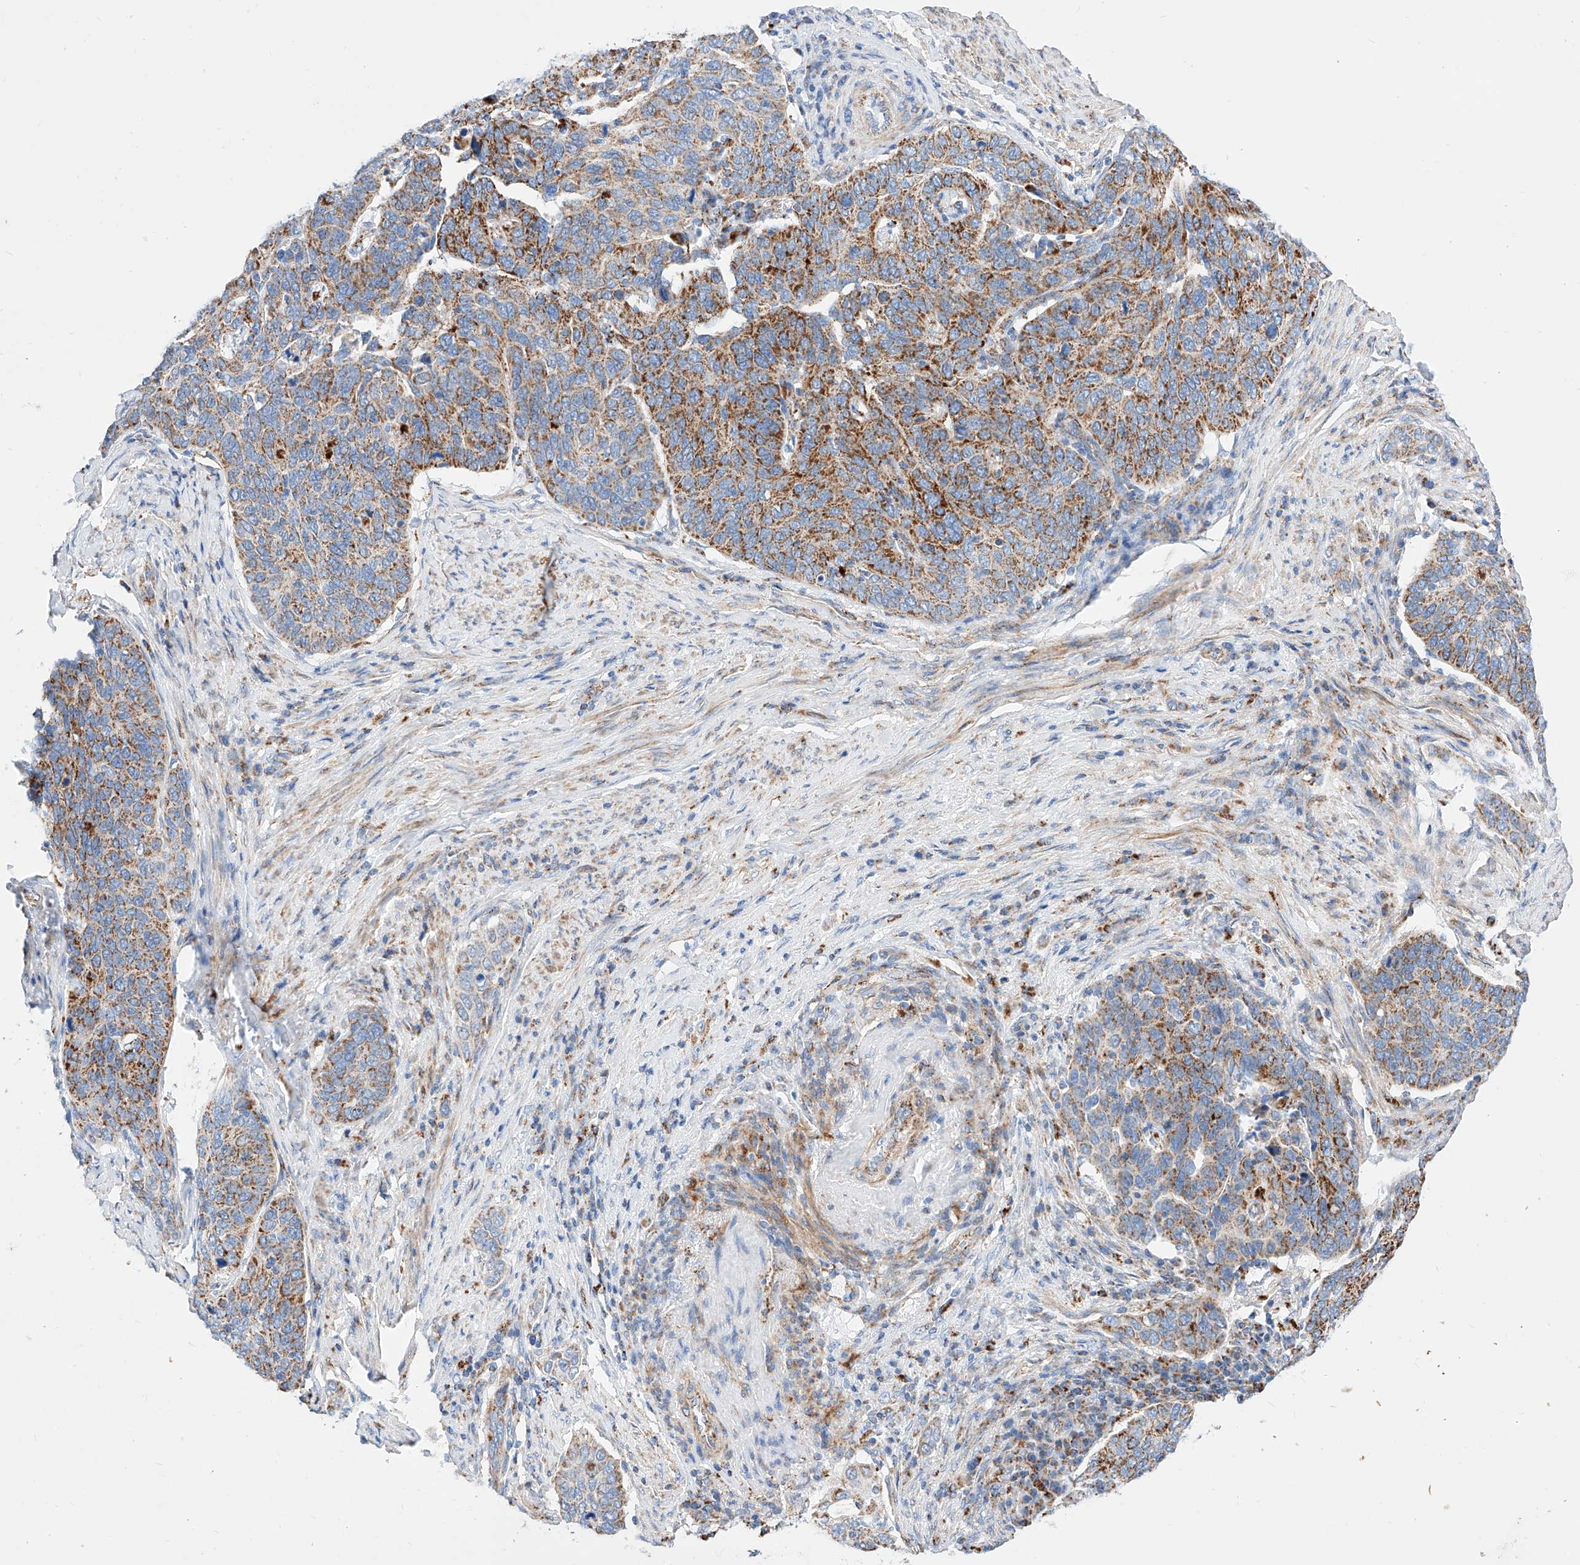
{"staining": {"intensity": "moderate", "quantity": ">75%", "location": "cytoplasmic/membranous"}, "tissue": "cervical cancer", "cell_type": "Tumor cells", "image_type": "cancer", "snomed": [{"axis": "morphology", "description": "Squamous cell carcinoma, NOS"}, {"axis": "topography", "description": "Cervix"}], "caption": "Protein expression analysis of human cervical squamous cell carcinoma reveals moderate cytoplasmic/membranous staining in approximately >75% of tumor cells. Using DAB (3,3'-diaminobenzidine) (brown) and hematoxylin (blue) stains, captured at high magnification using brightfield microscopy.", "gene": "C6orf62", "patient": {"sex": "female", "age": 60}}